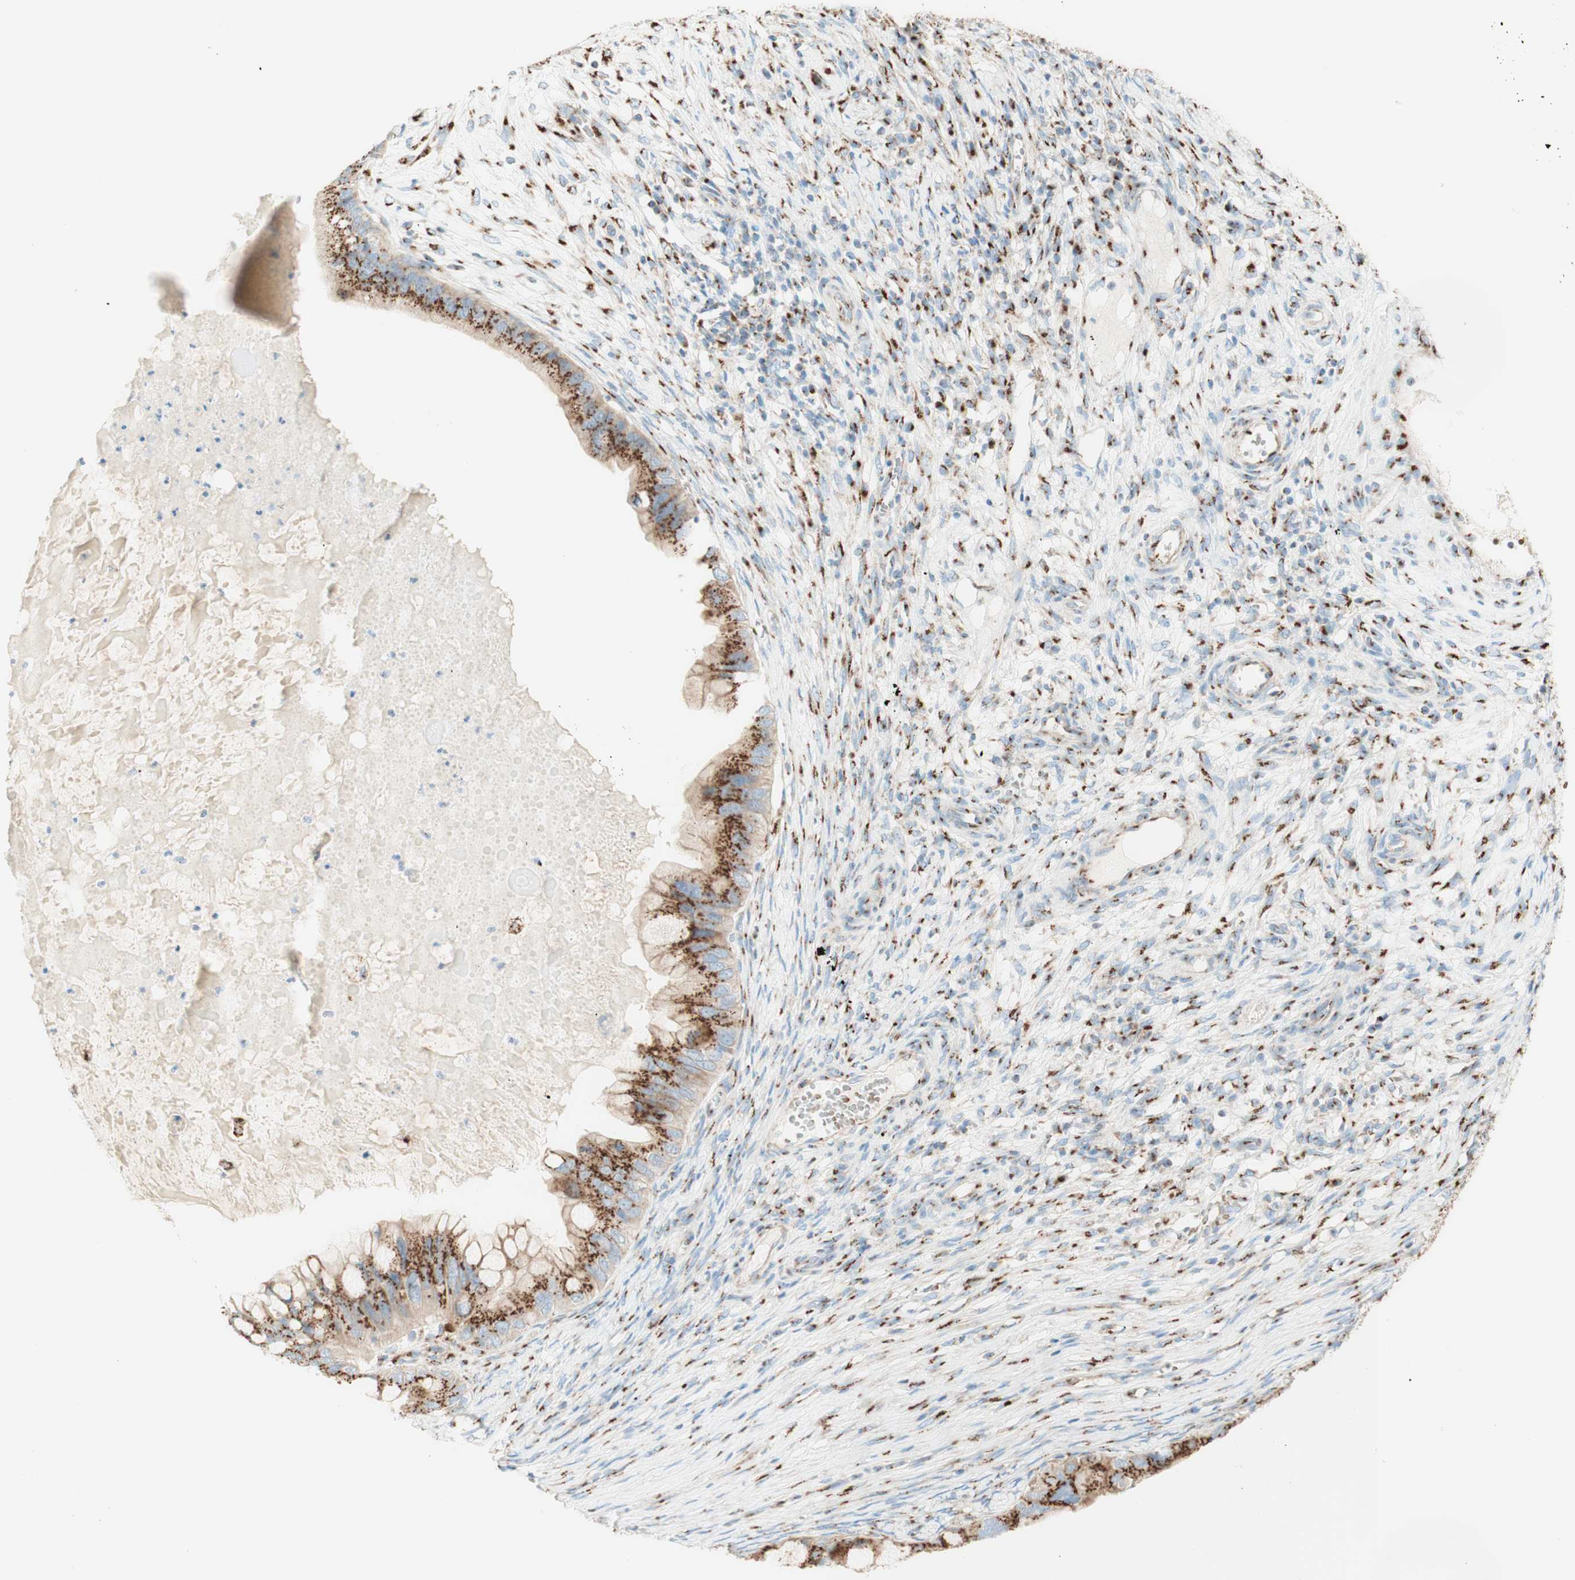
{"staining": {"intensity": "strong", "quantity": ">75%", "location": "cytoplasmic/membranous"}, "tissue": "ovarian cancer", "cell_type": "Tumor cells", "image_type": "cancer", "snomed": [{"axis": "morphology", "description": "Cystadenocarcinoma, mucinous, NOS"}, {"axis": "topography", "description": "Ovary"}], "caption": "Immunohistochemical staining of human mucinous cystadenocarcinoma (ovarian) exhibits high levels of strong cytoplasmic/membranous staining in about >75% of tumor cells.", "gene": "GOLGB1", "patient": {"sex": "female", "age": 80}}